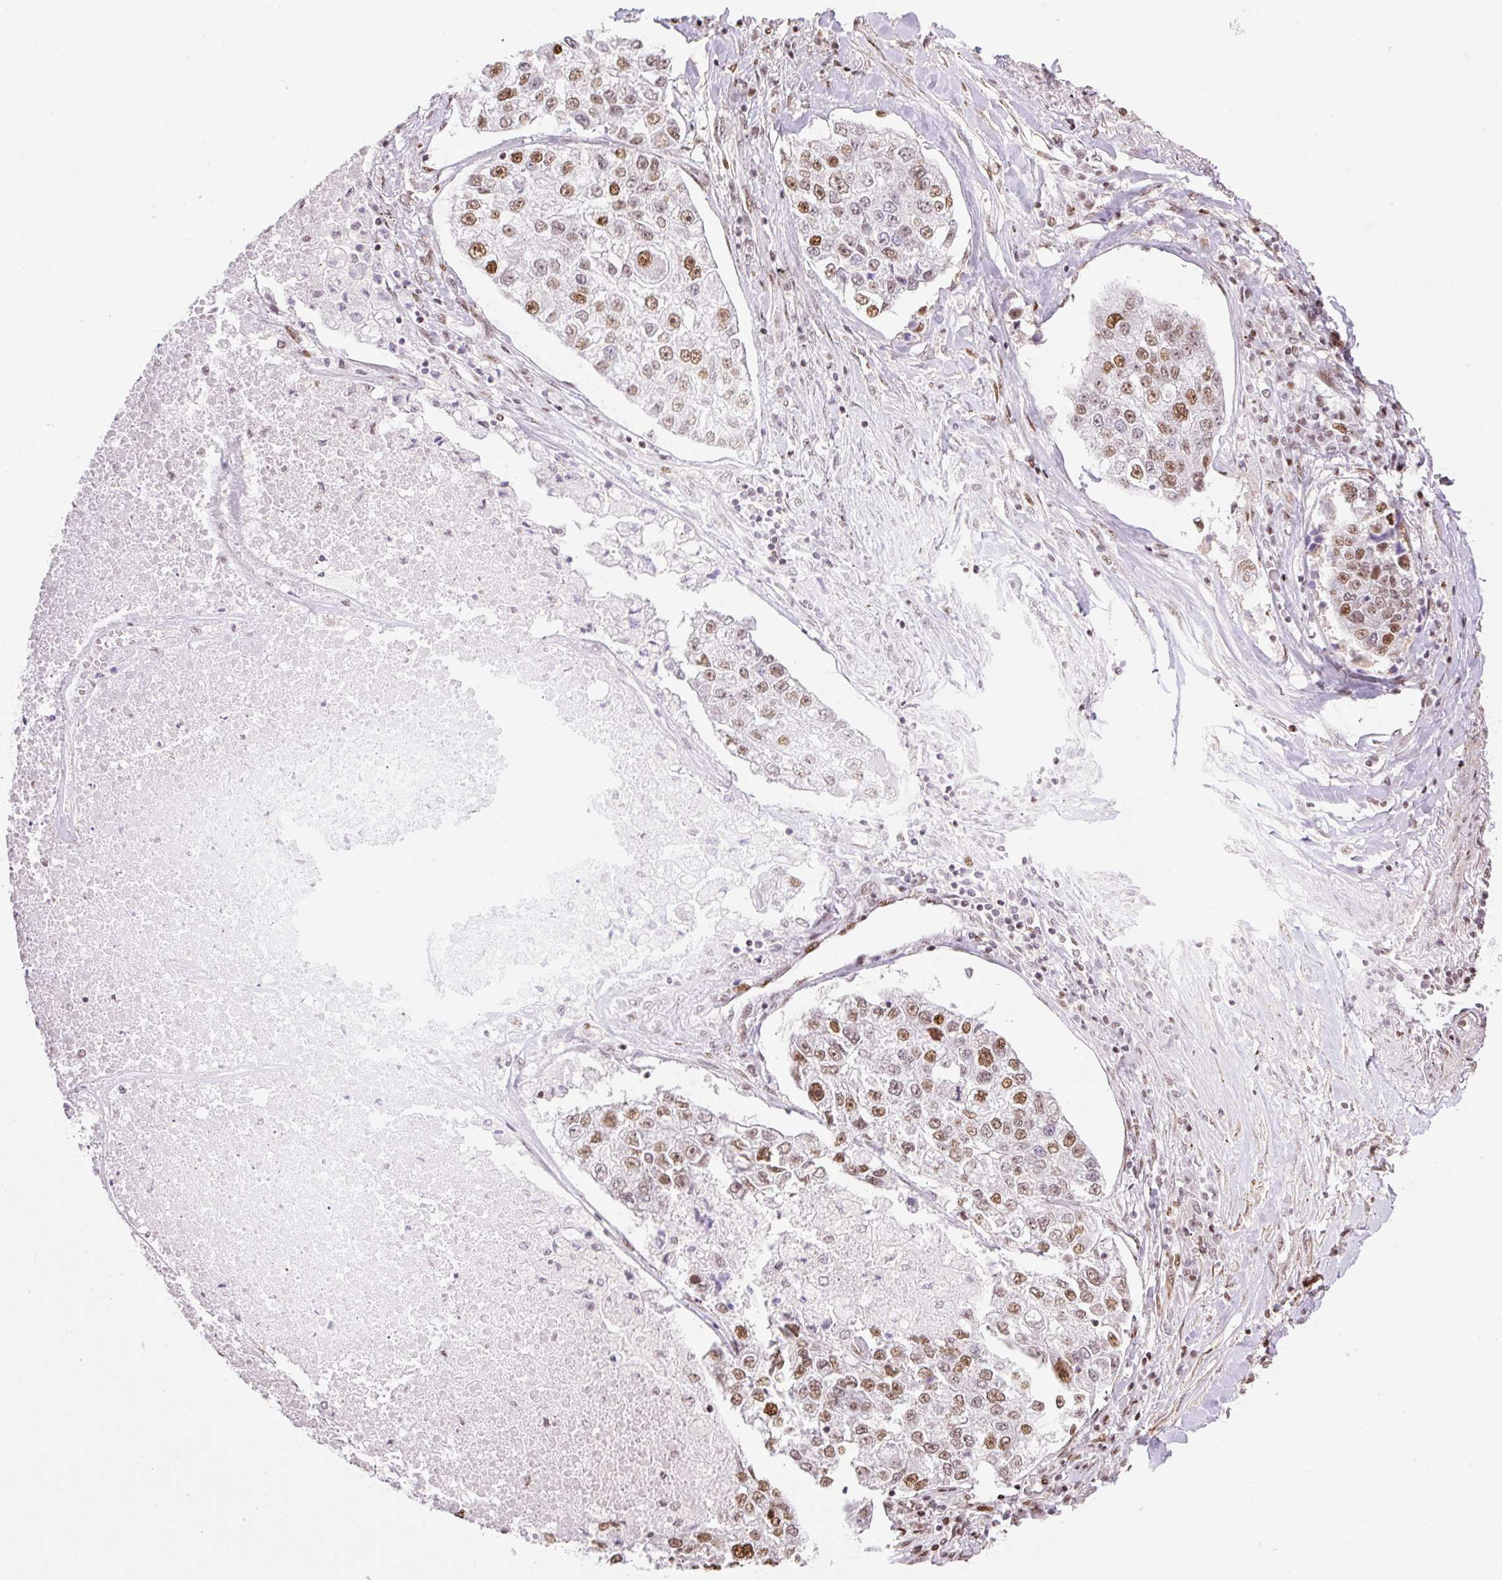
{"staining": {"intensity": "moderate", "quantity": ">75%", "location": "nuclear"}, "tissue": "lung cancer", "cell_type": "Tumor cells", "image_type": "cancer", "snomed": [{"axis": "morphology", "description": "Adenocarcinoma, NOS"}, {"axis": "topography", "description": "Lung"}], "caption": "This image demonstrates immunohistochemistry (IHC) staining of lung cancer, with medium moderate nuclear positivity in approximately >75% of tumor cells.", "gene": "RIPPLY3", "patient": {"sex": "male", "age": 49}}